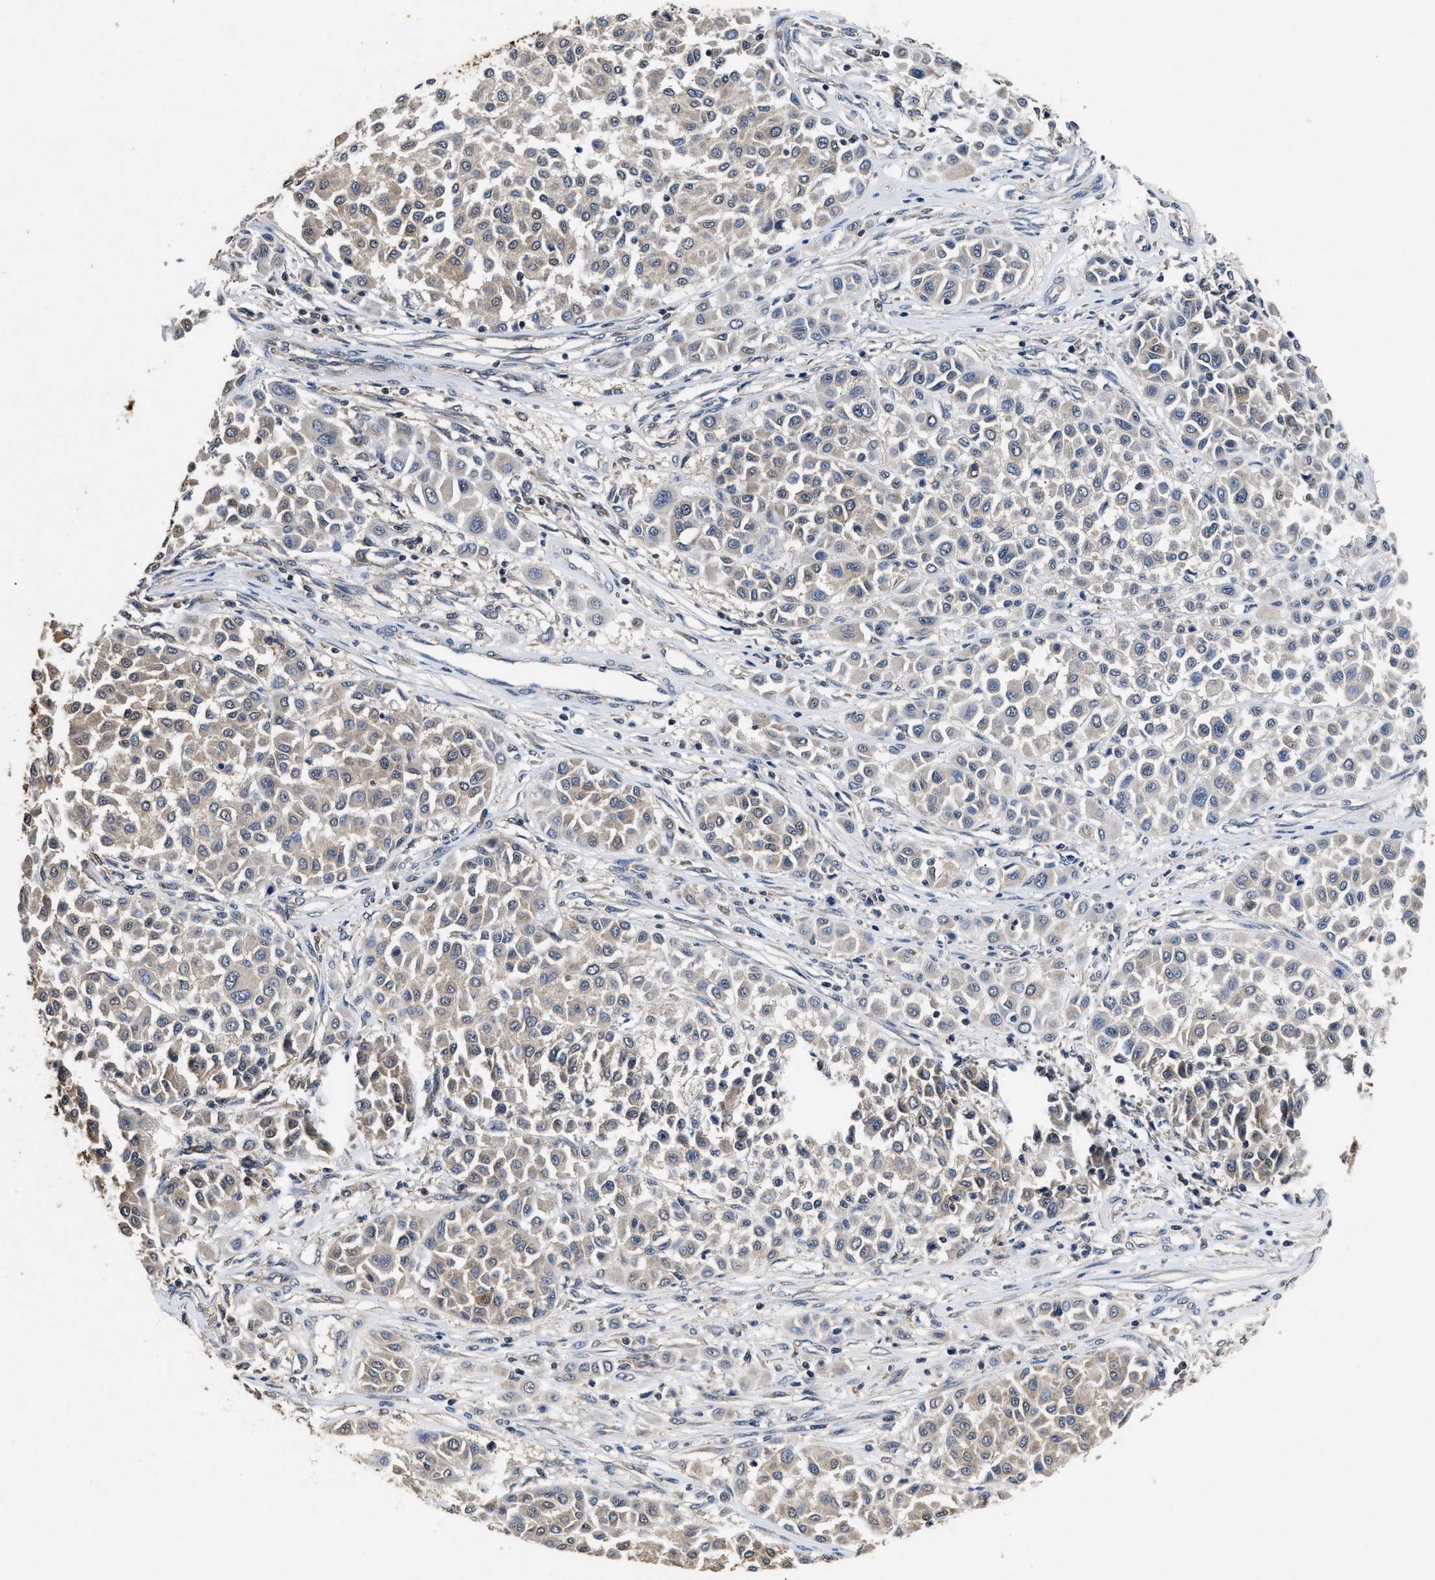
{"staining": {"intensity": "weak", "quantity": "<25%", "location": "cytoplasmic/membranous"}, "tissue": "melanoma", "cell_type": "Tumor cells", "image_type": "cancer", "snomed": [{"axis": "morphology", "description": "Malignant melanoma, Metastatic site"}, {"axis": "topography", "description": "Soft tissue"}], "caption": "Tumor cells are negative for brown protein staining in malignant melanoma (metastatic site). Nuclei are stained in blue.", "gene": "ACAT2", "patient": {"sex": "male", "age": 41}}